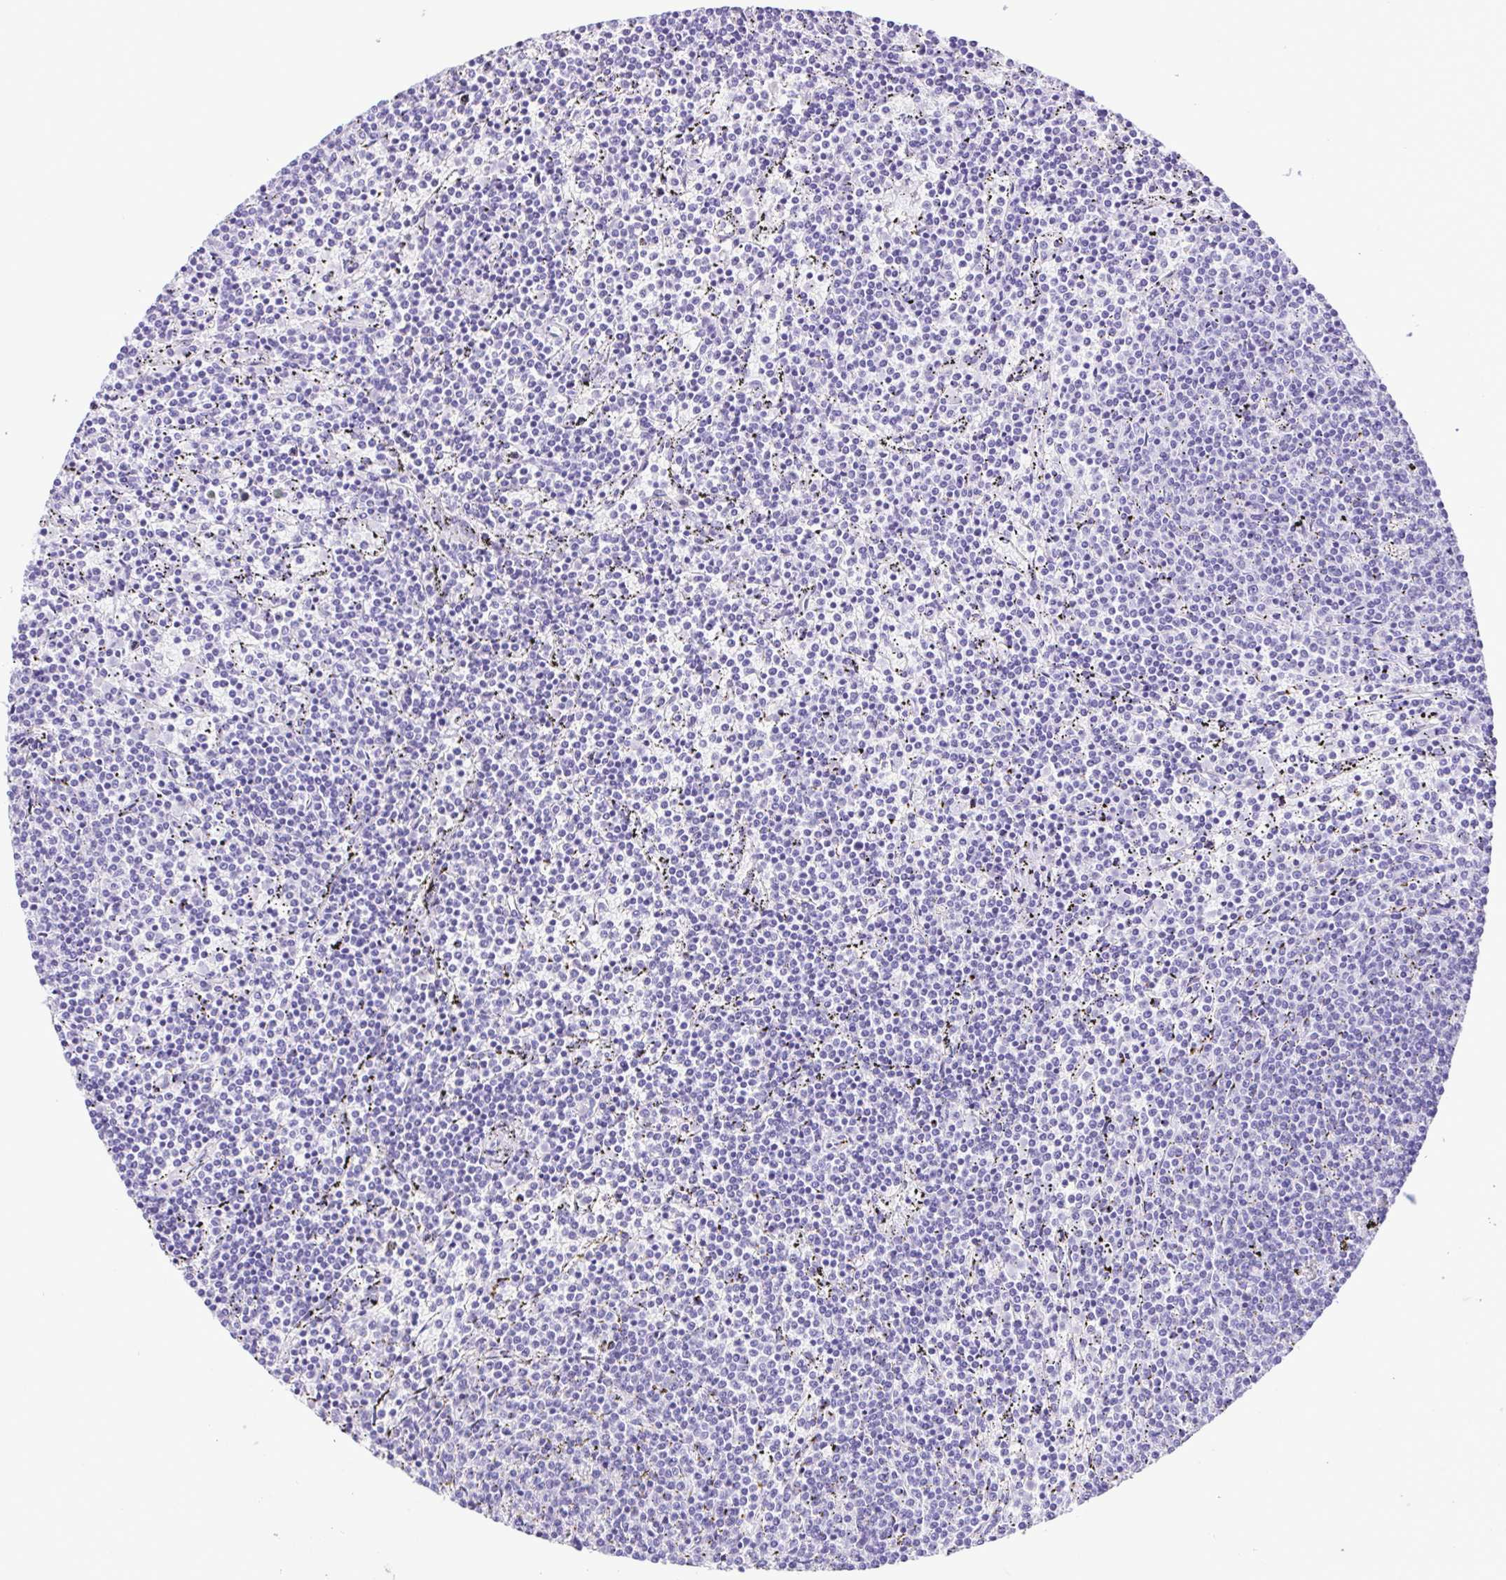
{"staining": {"intensity": "negative", "quantity": "none", "location": "none"}, "tissue": "lymphoma", "cell_type": "Tumor cells", "image_type": "cancer", "snomed": [{"axis": "morphology", "description": "Malignant lymphoma, non-Hodgkin's type, Low grade"}, {"axis": "topography", "description": "Spleen"}], "caption": "The immunohistochemistry image has no significant positivity in tumor cells of malignant lymphoma, non-Hodgkin's type (low-grade) tissue.", "gene": "CASP14", "patient": {"sex": "female", "age": 50}}